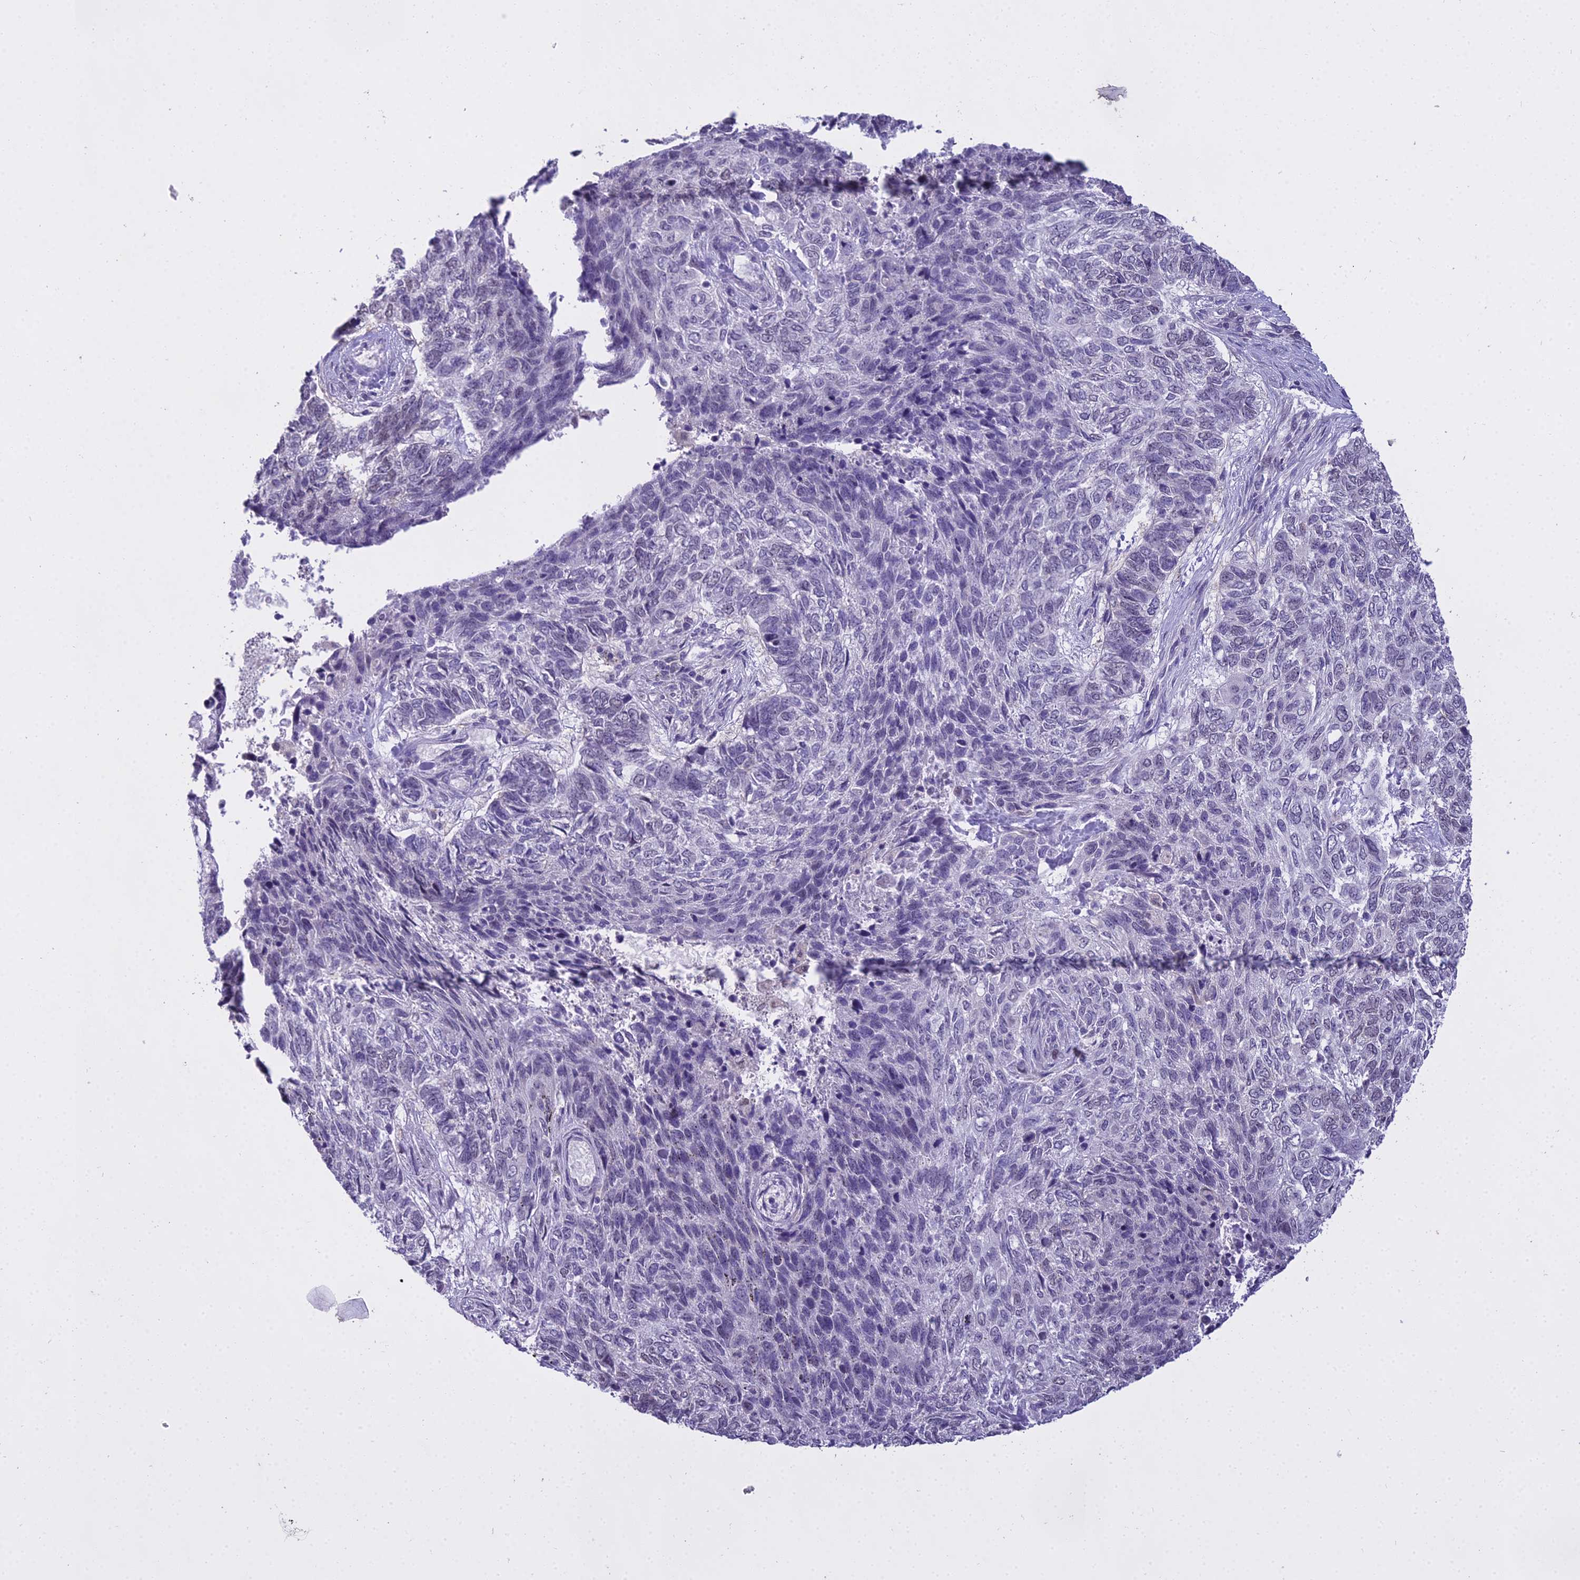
{"staining": {"intensity": "negative", "quantity": "none", "location": "none"}, "tissue": "skin cancer", "cell_type": "Tumor cells", "image_type": "cancer", "snomed": [{"axis": "morphology", "description": "Basal cell carcinoma"}, {"axis": "topography", "description": "Skin"}], "caption": "Tumor cells are negative for protein expression in human skin cancer (basal cell carcinoma).", "gene": "MAT2A", "patient": {"sex": "female", "age": 65}}